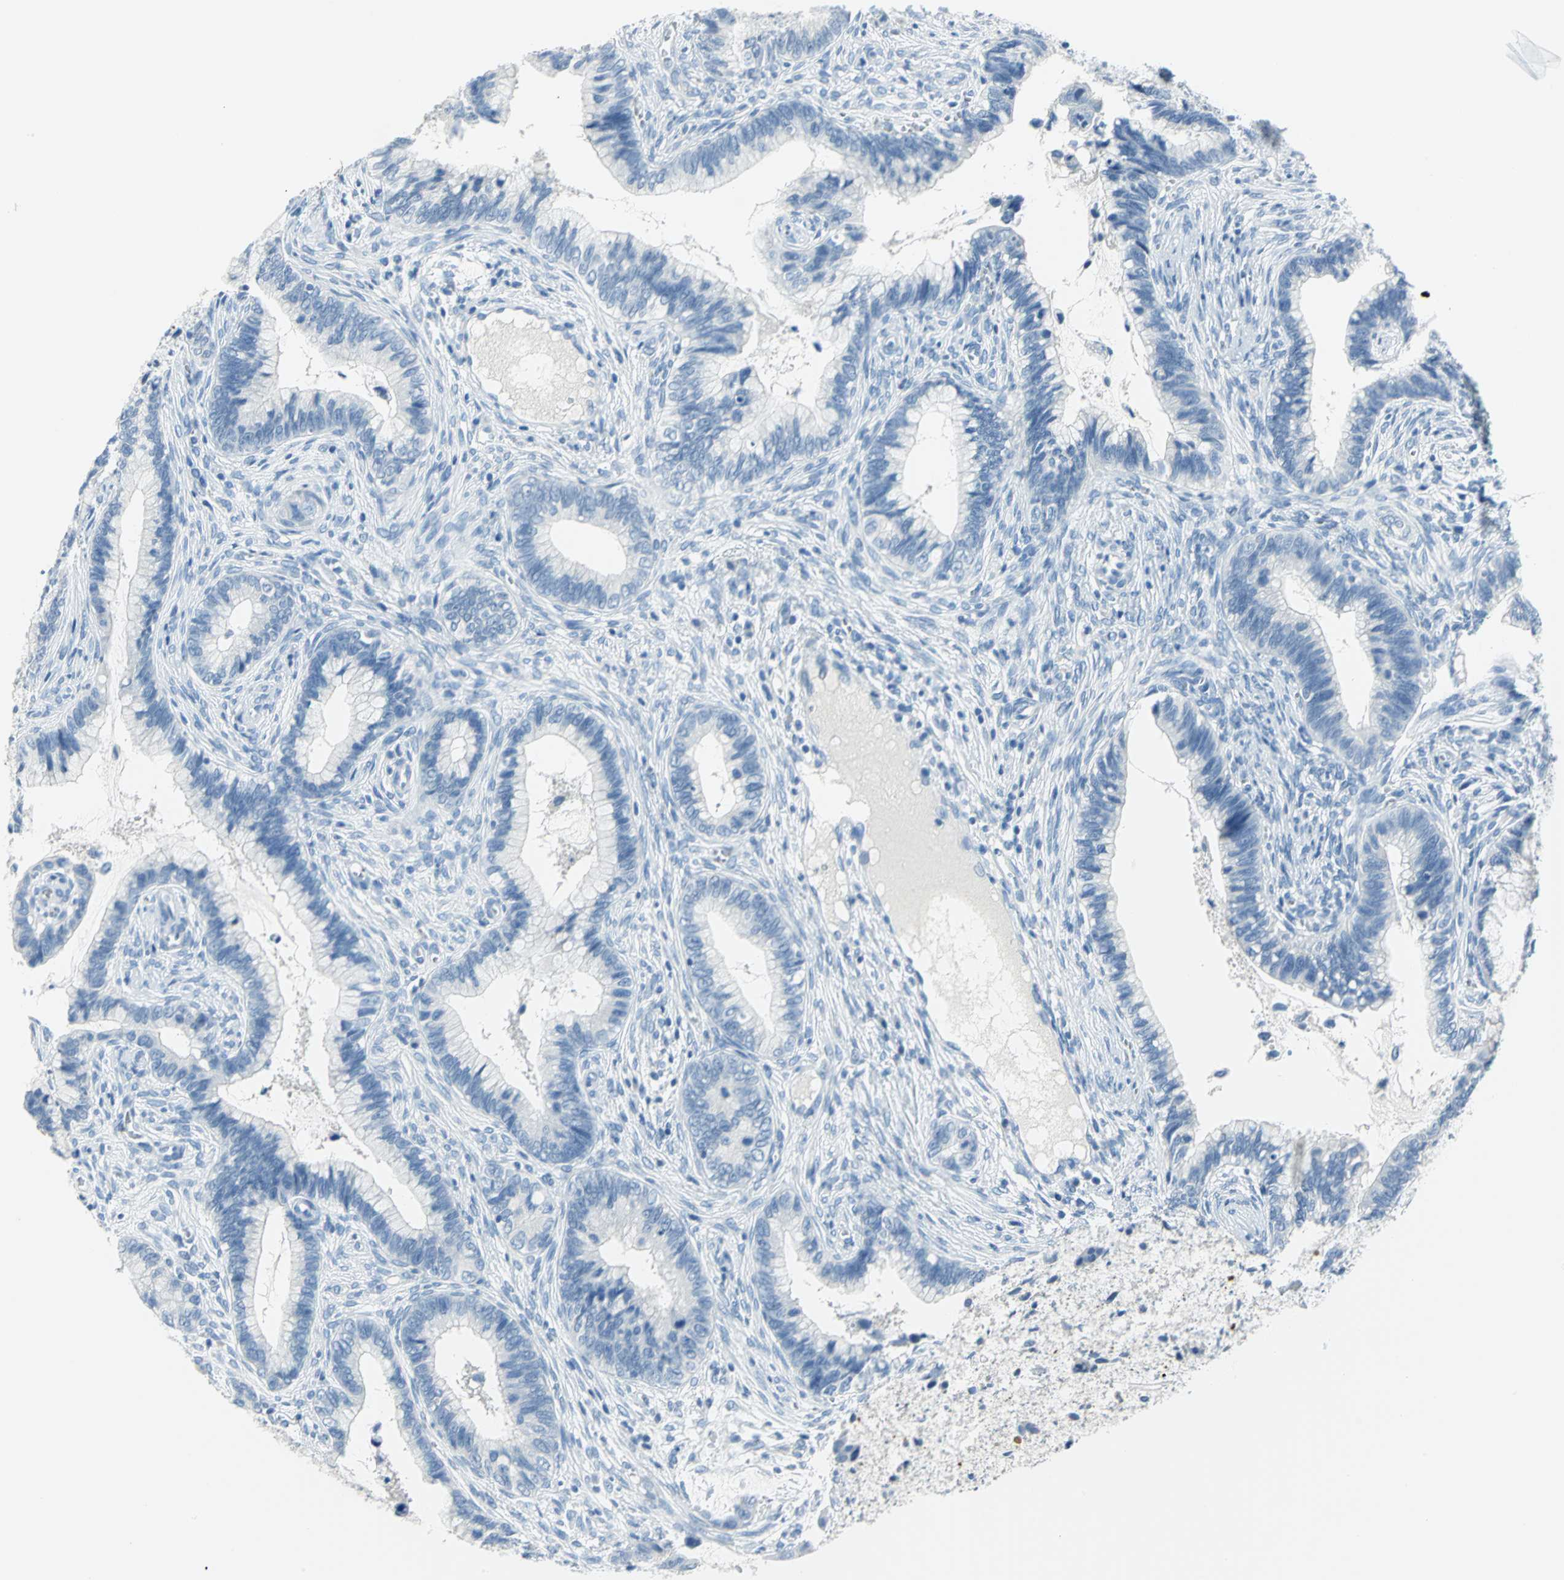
{"staining": {"intensity": "negative", "quantity": "none", "location": "none"}, "tissue": "cervical cancer", "cell_type": "Tumor cells", "image_type": "cancer", "snomed": [{"axis": "morphology", "description": "Adenocarcinoma, NOS"}, {"axis": "topography", "description": "Cervix"}], "caption": "The image displays no staining of tumor cells in cervical cancer (adenocarcinoma).", "gene": "PKLR", "patient": {"sex": "female", "age": 44}}